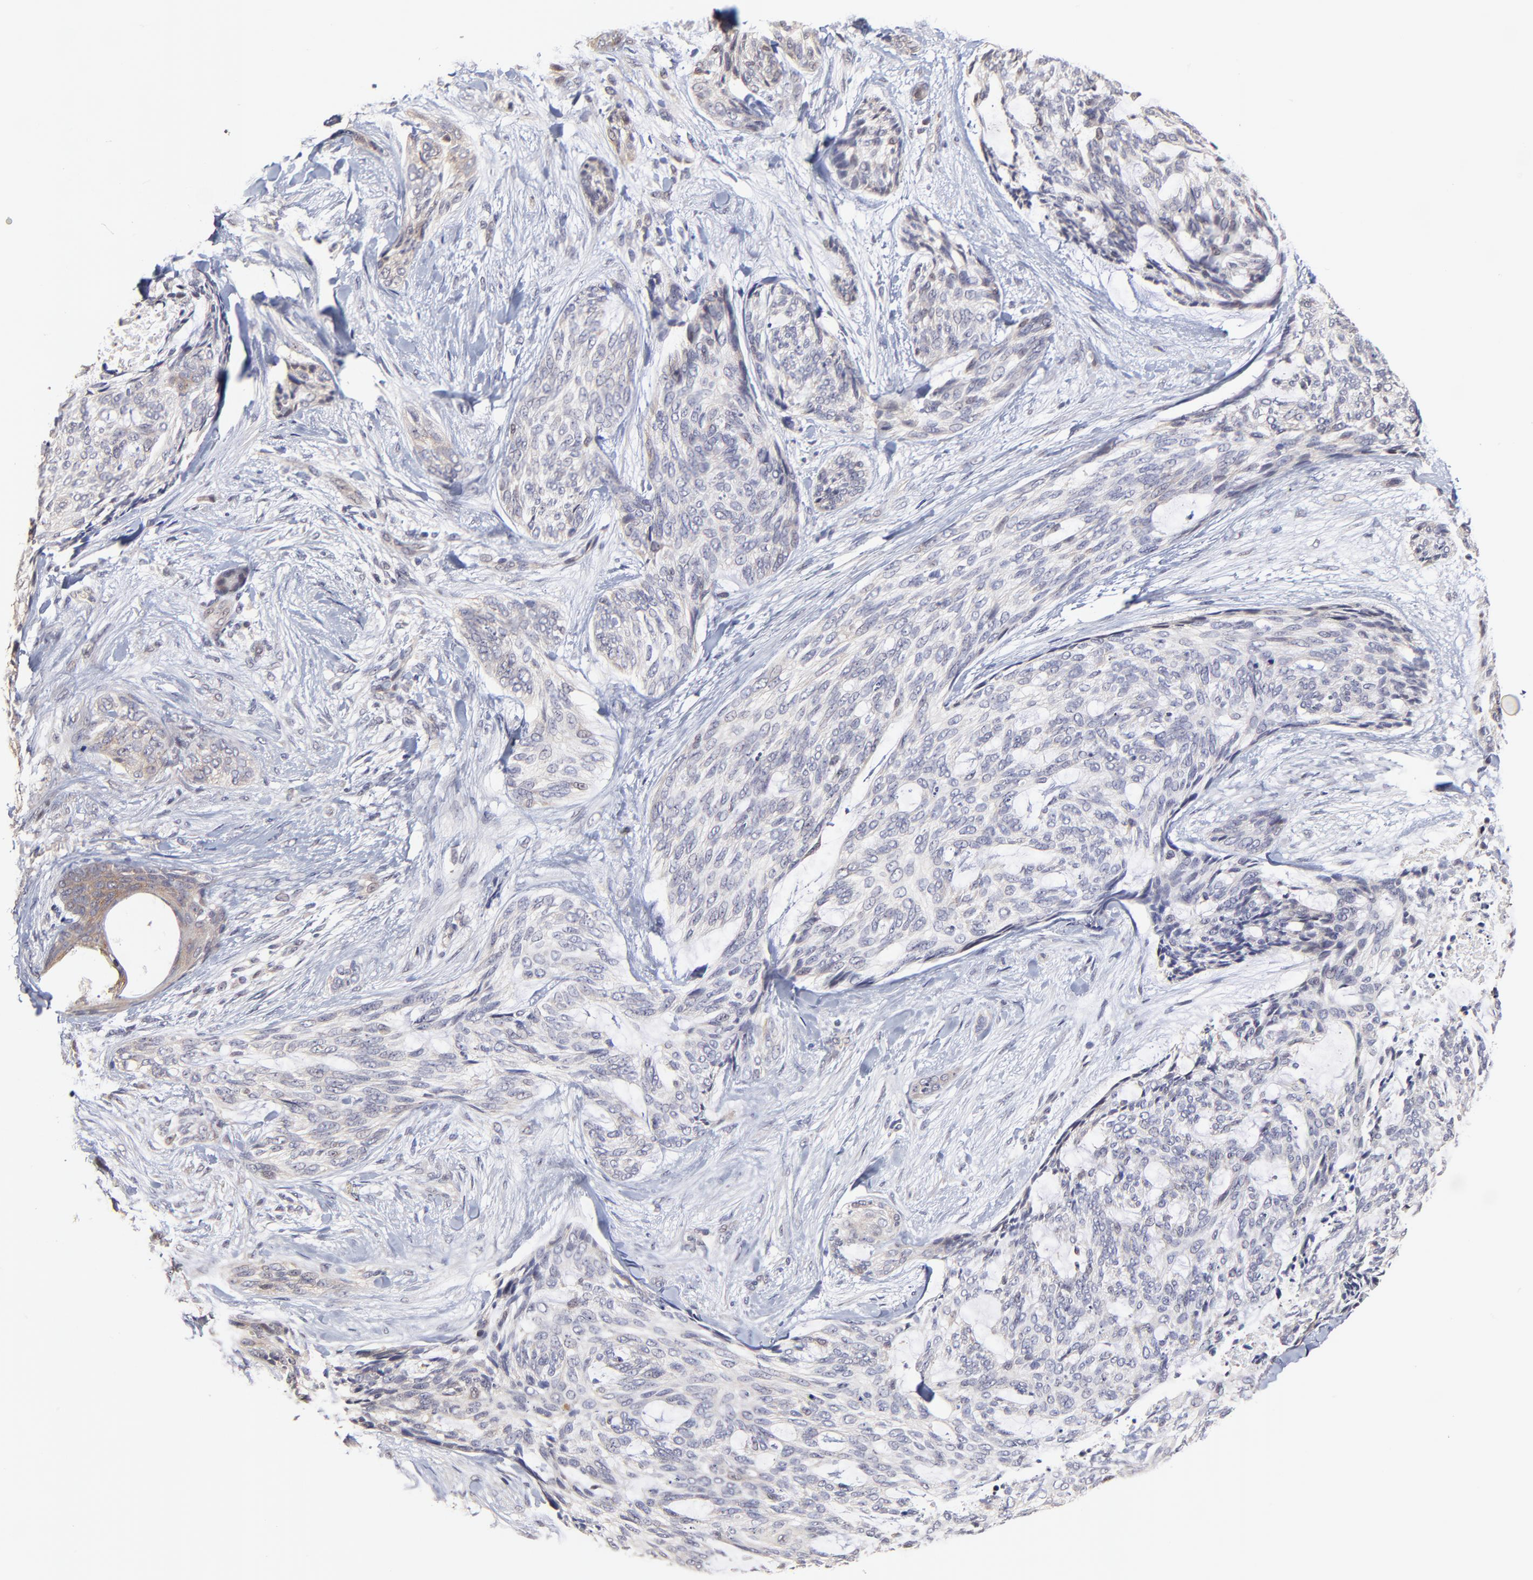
{"staining": {"intensity": "weak", "quantity": "<25%", "location": "cytoplasmic/membranous"}, "tissue": "skin cancer", "cell_type": "Tumor cells", "image_type": "cancer", "snomed": [{"axis": "morphology", "description": "Normal tissue, NOS"}, {"axis": "morphology", "description": "Basal cell carcinoma"}, {"axis": "topography", "description": "Skin"}], "caption": "IHC of skin cancer demonstrates no expression in tumor cells.", "gene": "ZNF10", "patient": {"sex": "female", "age": 71}}